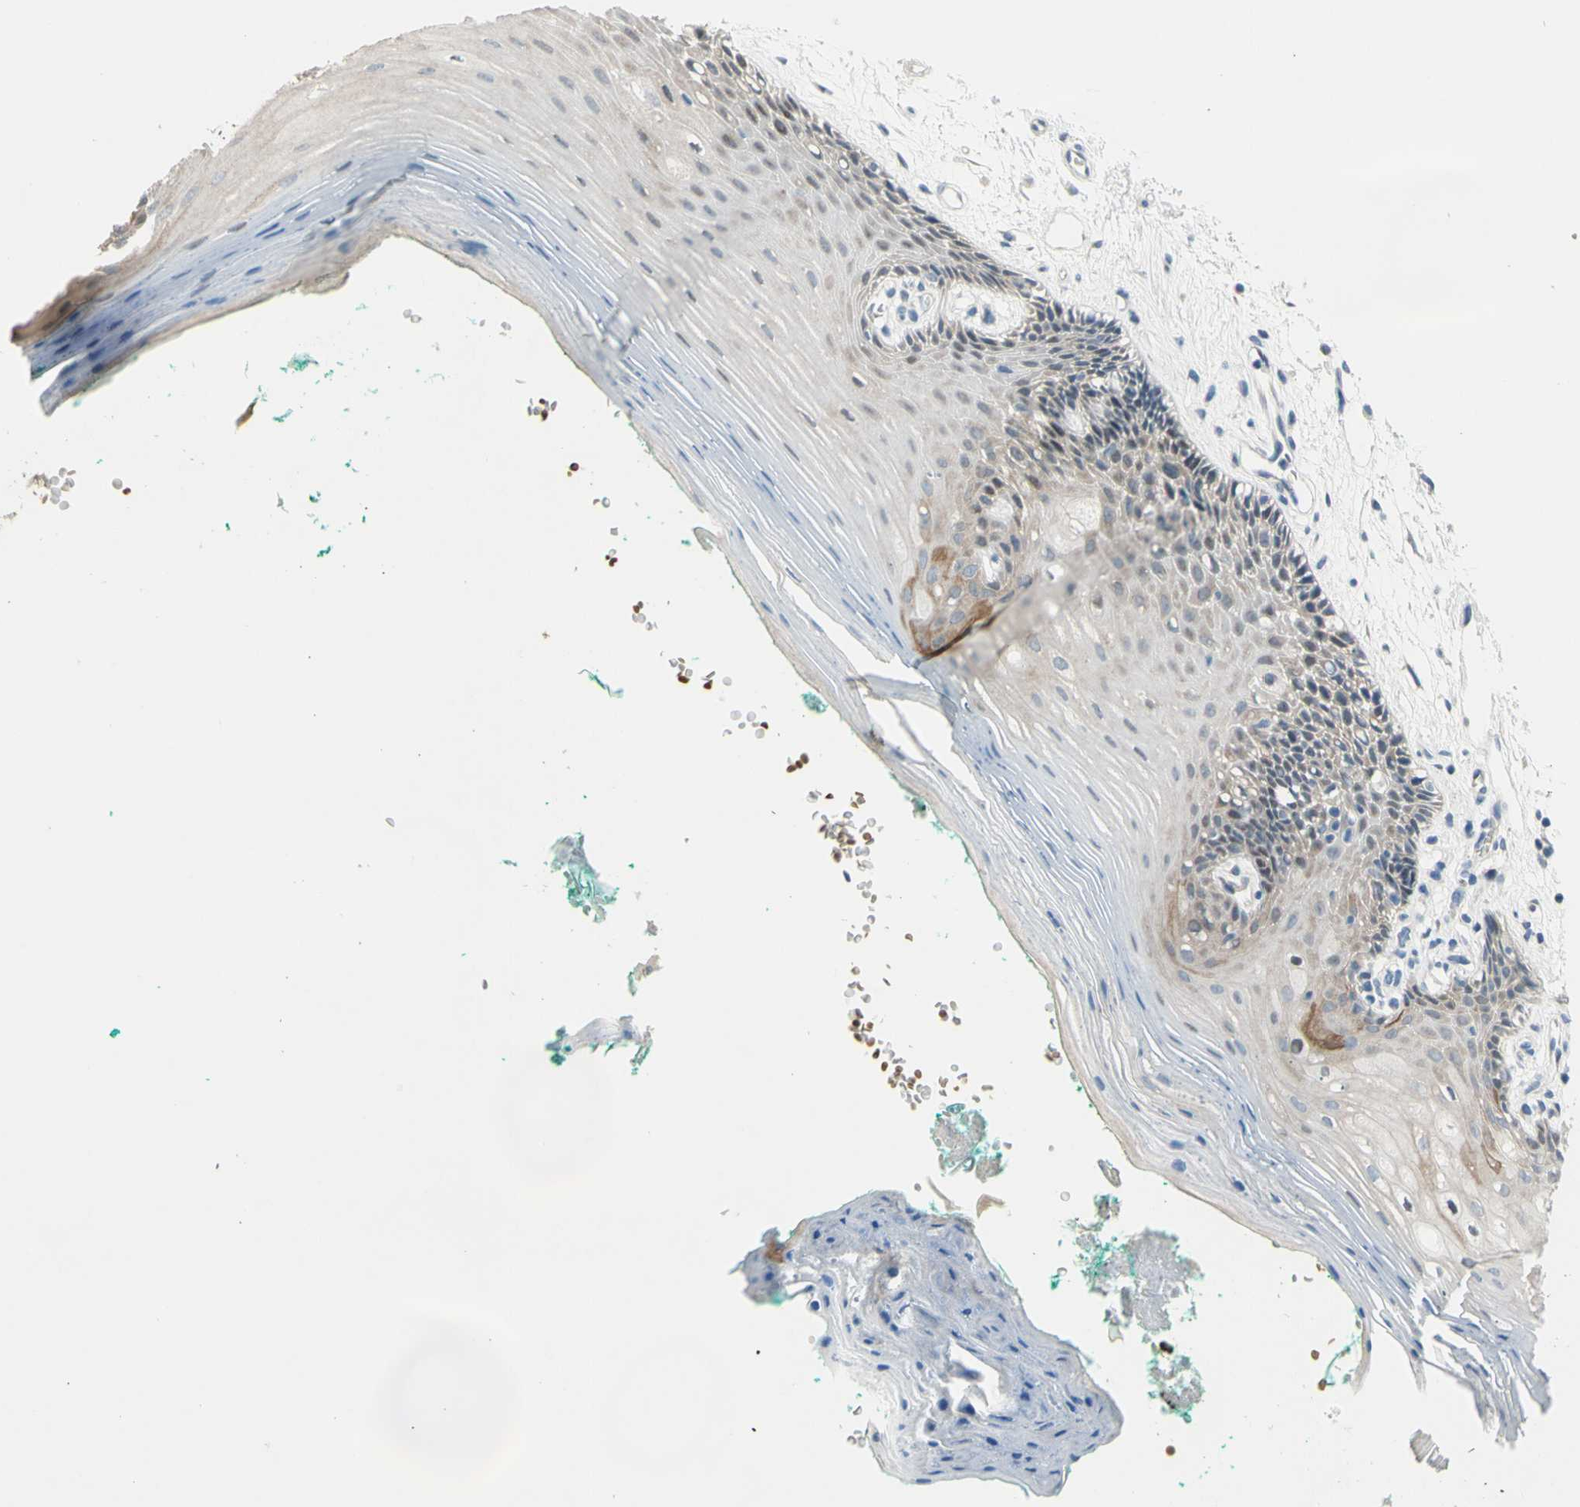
{"staining": {"intensity": "moderate", "quantity": "<25%", "location": "cytoplasmic/membranous,nuclear"}, "tissue": "oral mucosa", "cell_type": "Squamous epithelial cells", "image_type": "normal", "snomed": [{"axis": "morphology", "description": "Normal tissue, NOS"}, {"axis": "topography", "description": "Skeletal muscle"}, {"axis": "topography", "description": "Oral tissue"}, {"axis": "topography", "description": "Peripheral nerve tissue"}], "caption": "Approximately <25% of squamous epithelial cells in benign oral mucosa reveal moderate cytoplasmic/membranous,nuclear protein staining as visualized by brown immunohistochemical staining.", "gene": "ZNF184", "patient": {"sex": "female", "age": 84}}